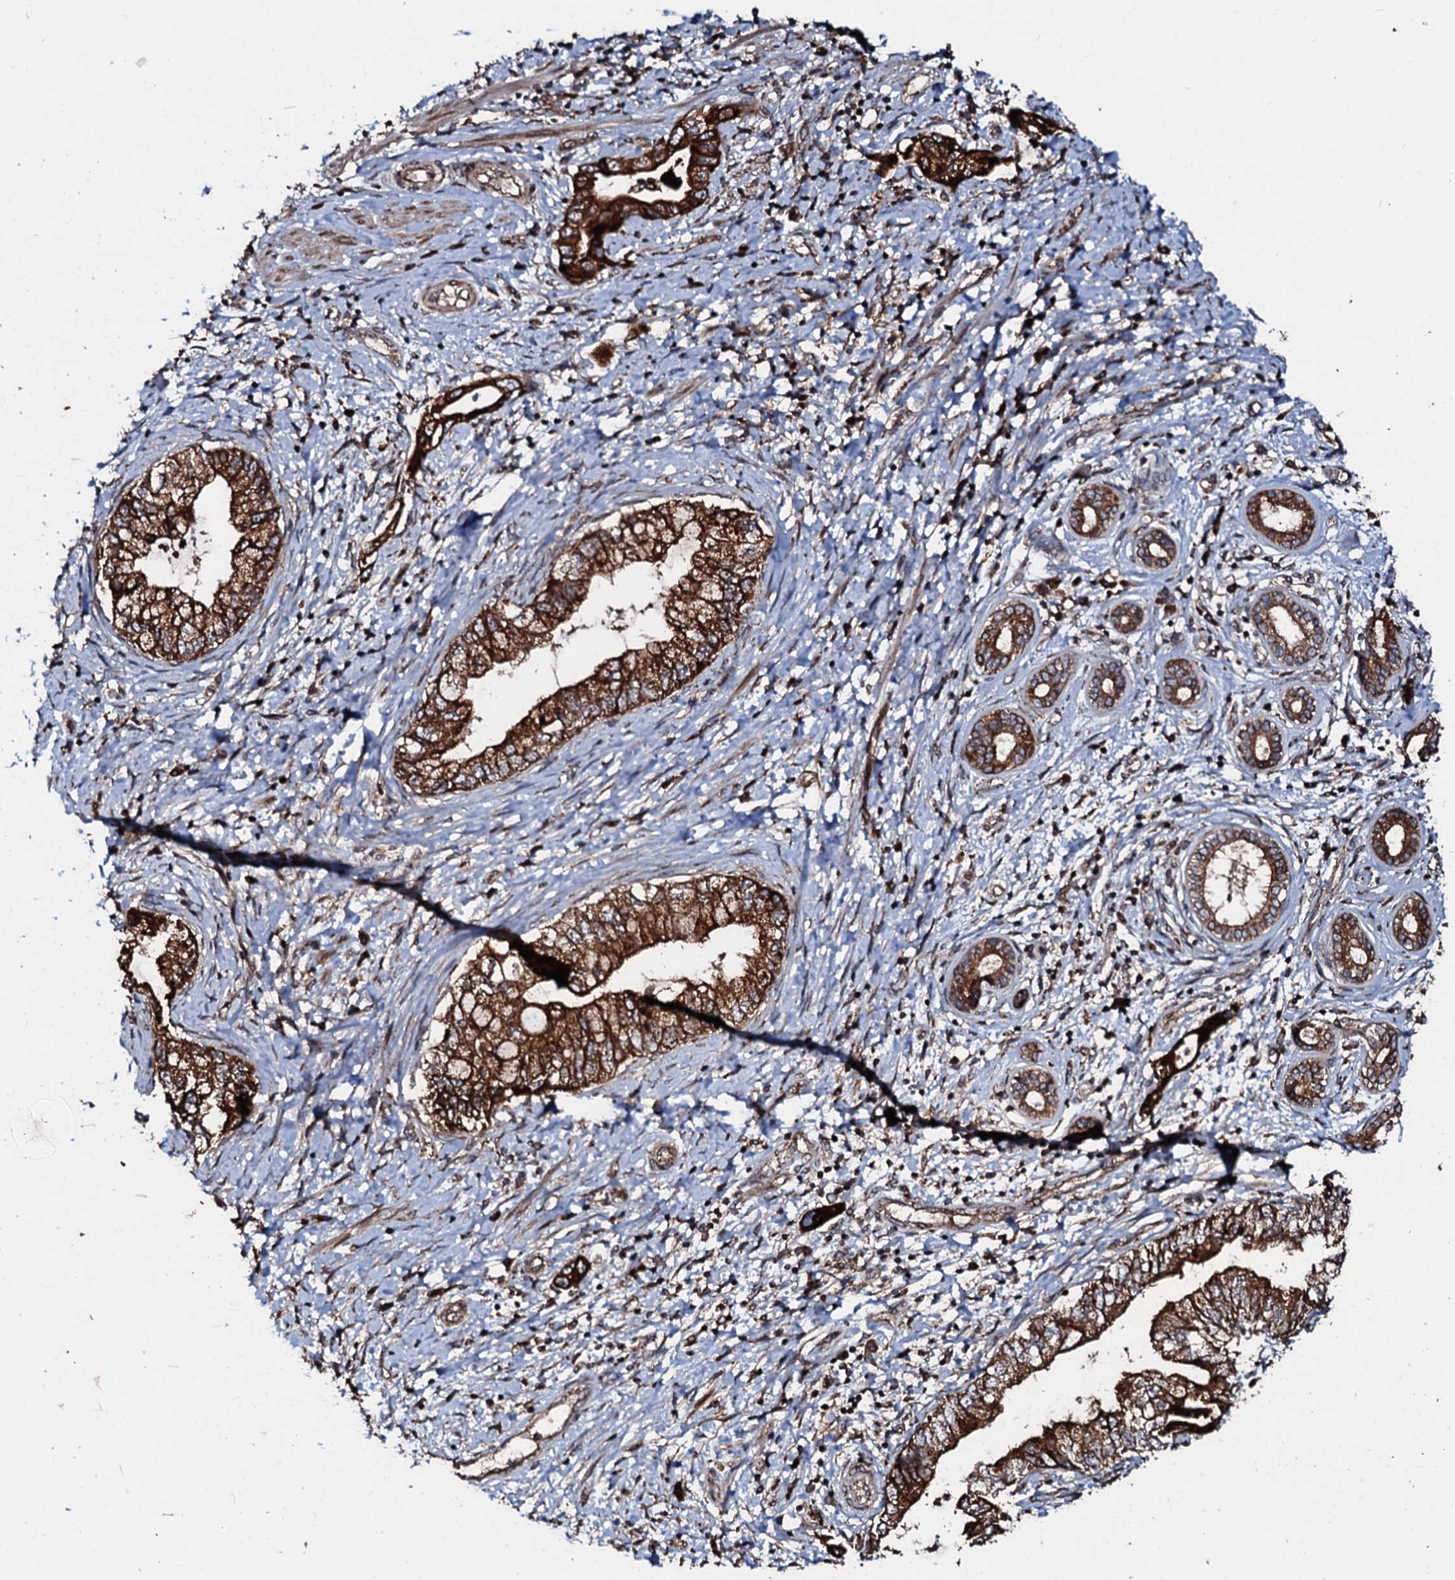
{"staining": {"intensity": "strong", "quantity": ">75%", "location": "cytoplasmic/membranous"}, "tissue": "pancreatic cancer", "cell_type": "Tumor cells", "image_type": "cancer", "snomed": [{"axis": "morphology", "description": "Adenocarcinoma, NOS"}, {"axis": "topography", "description": "Pancreas"}], "caption": "Adenocarcinoma (pancreatic) was stained to show a protein in brown. There is high levels of strong cytoplasmic/membranous expression in about >75% of tumor cells. (brown staining indicates protein expression, while blue staining denotes nuclei).", "gene": "SDHAF2", "patient": {"sex": "female", "age": 73}}